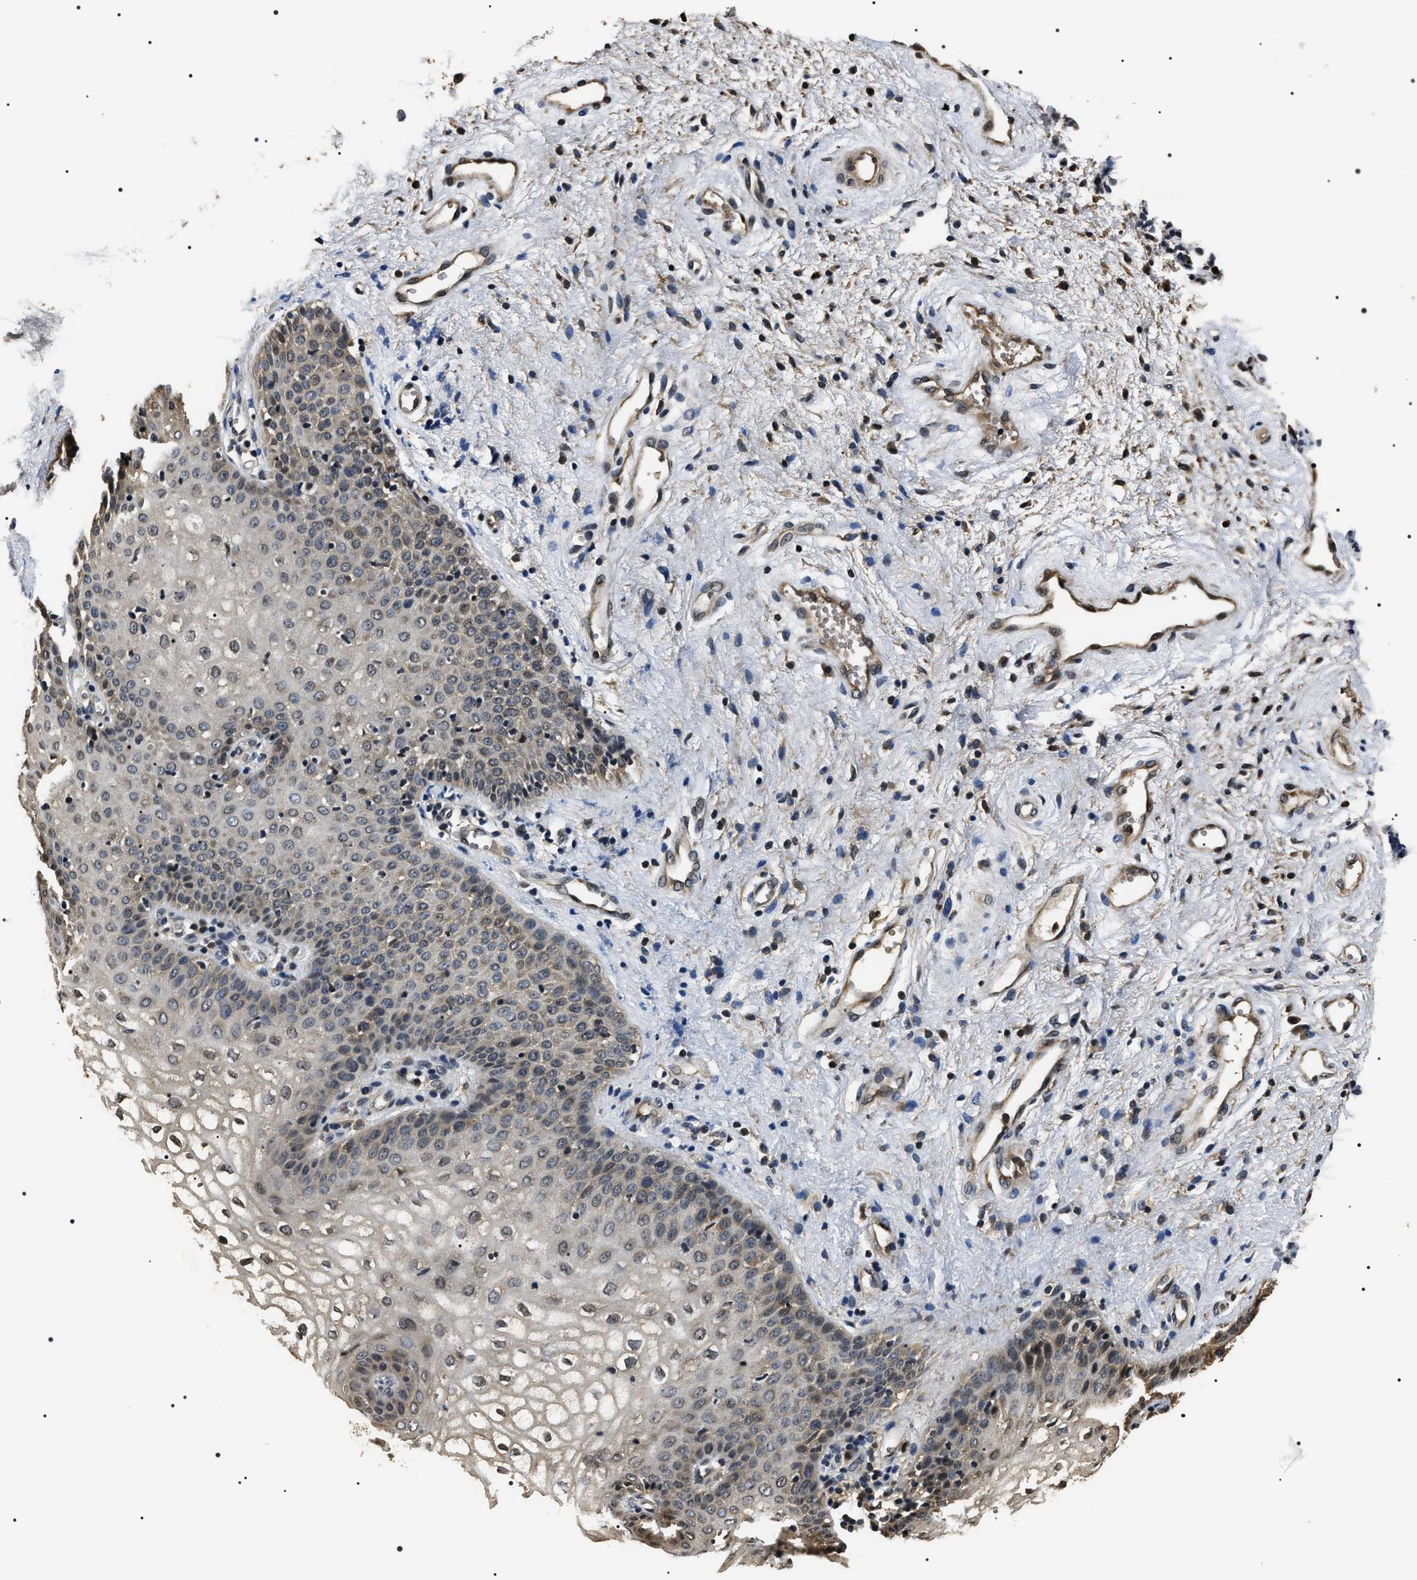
{"staining": {"intensity": "moderate", "quantity": "<25%", "location": "nuclear"}, "tissue": "vagina", "cell_type": "Squamous epithelial cells", "image_type": "normal", "snomed": [{"axis": "morphology", "description": "Normal tissue, NOS"}, {"axis": "topography", "description": "Vagina"}], "caption": "Immunohistochemistry image of unremarkable vagina stained for a protein (brown), which shows low levels of moderate nuclear positivity in approximately <25% of squamous epithelial cells.", "gene": "ARHGAP22", "patient": {"sex": "female", "age": 34}}